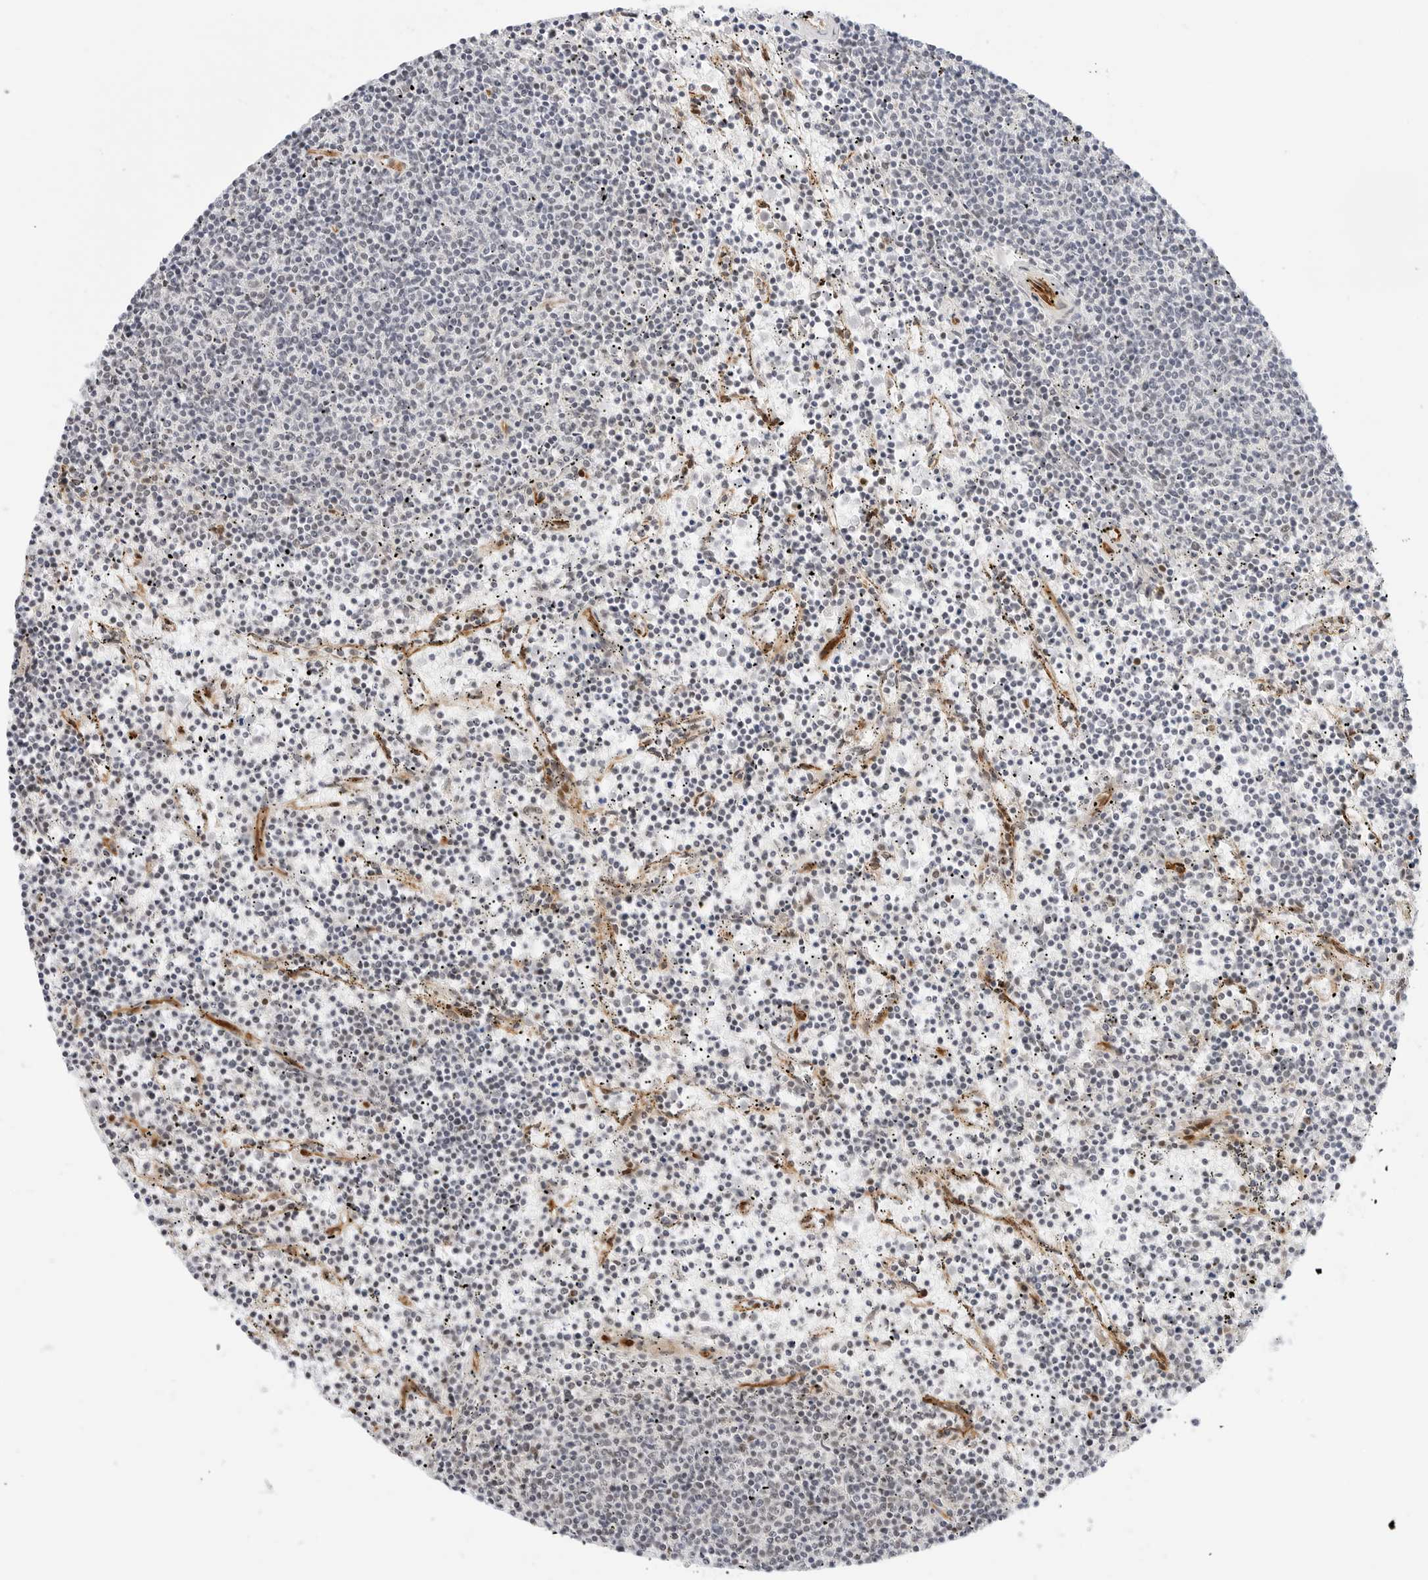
{"staining": {"intensity": "negative", "quantity": "none", "location": "none"}, "tissue": "lymphoma", "cell_type": "Tumor cells", "image_type": "cancer", "snomed": [{"axis": "morphology", "description": "Malignant lymphoma, non-Hodgkin's type, Low grade"}, {"axis": "topography", "description": "Spleen"}], "caption": "This is a photomicrograph of IHC staining of malignant lymphoma, non-Hodgkin's type (low-grade), which shows no expression in tumor cells. (DAB (3,3'-diaminobenzidine) immunohistochemistry (IHC) visualized using brightfield microscopy, high magnification).", "gene": "ZNF613", "patient": {"sex": "female", "age": 50}}